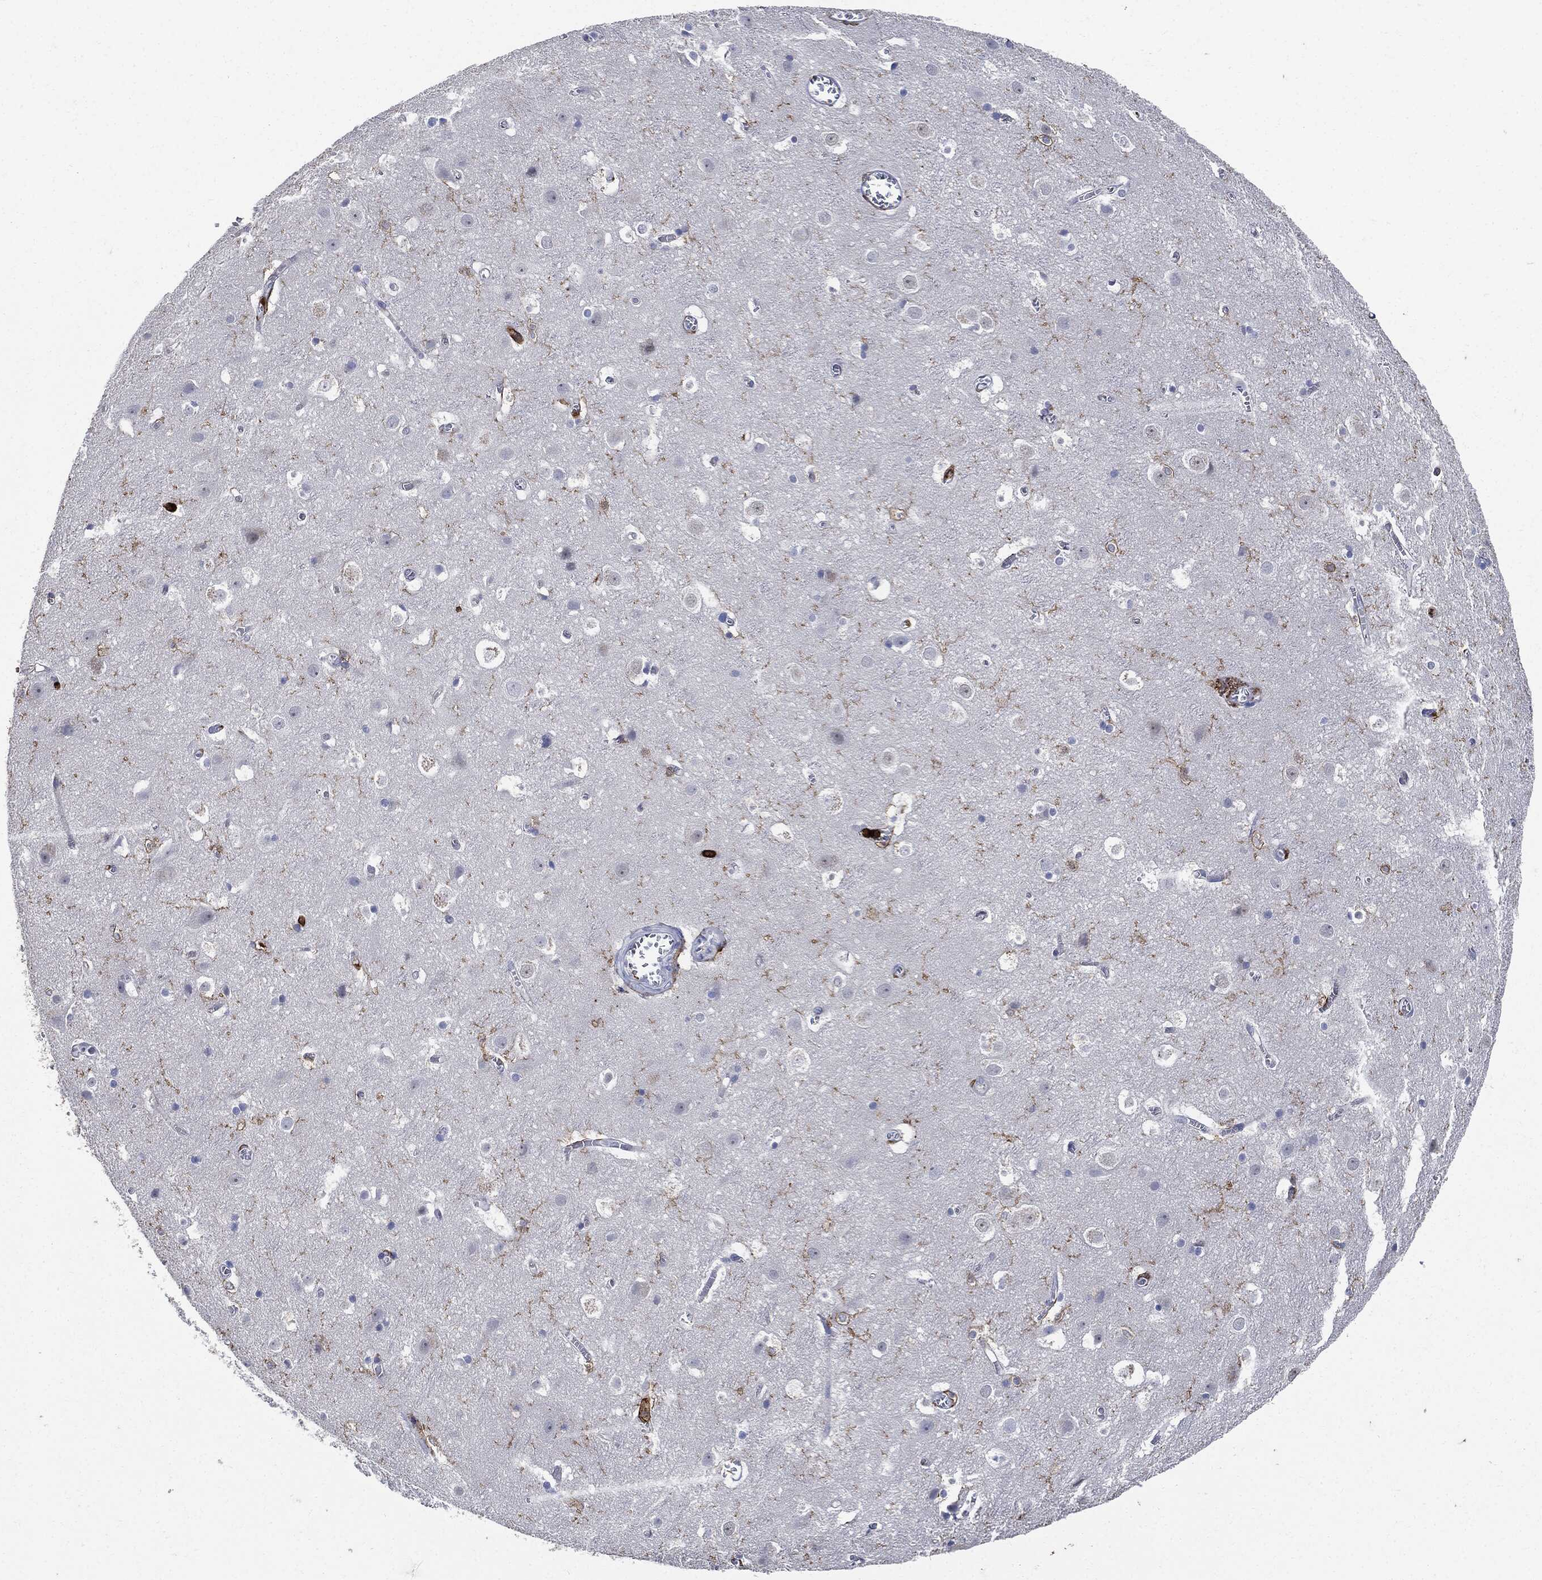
{"staining": {"intensity": "negative", "quantity": "none", "location": "none"}, "tissue": "cerebral cortex", "cell_type": "Endothelial cells", "image_type": "normal", "snomed": [{"axis": "morphology", "description": "Normal tissue, NOS"}, {"axis": "topography", "description": "Cerebral cortex"}], "caption": "An image of cerebral cortex stained for a protein exhibits no brown staining in endothelial cells.", "gene": "PTPRC", "patient": {"sex": "male", "age": 59}}